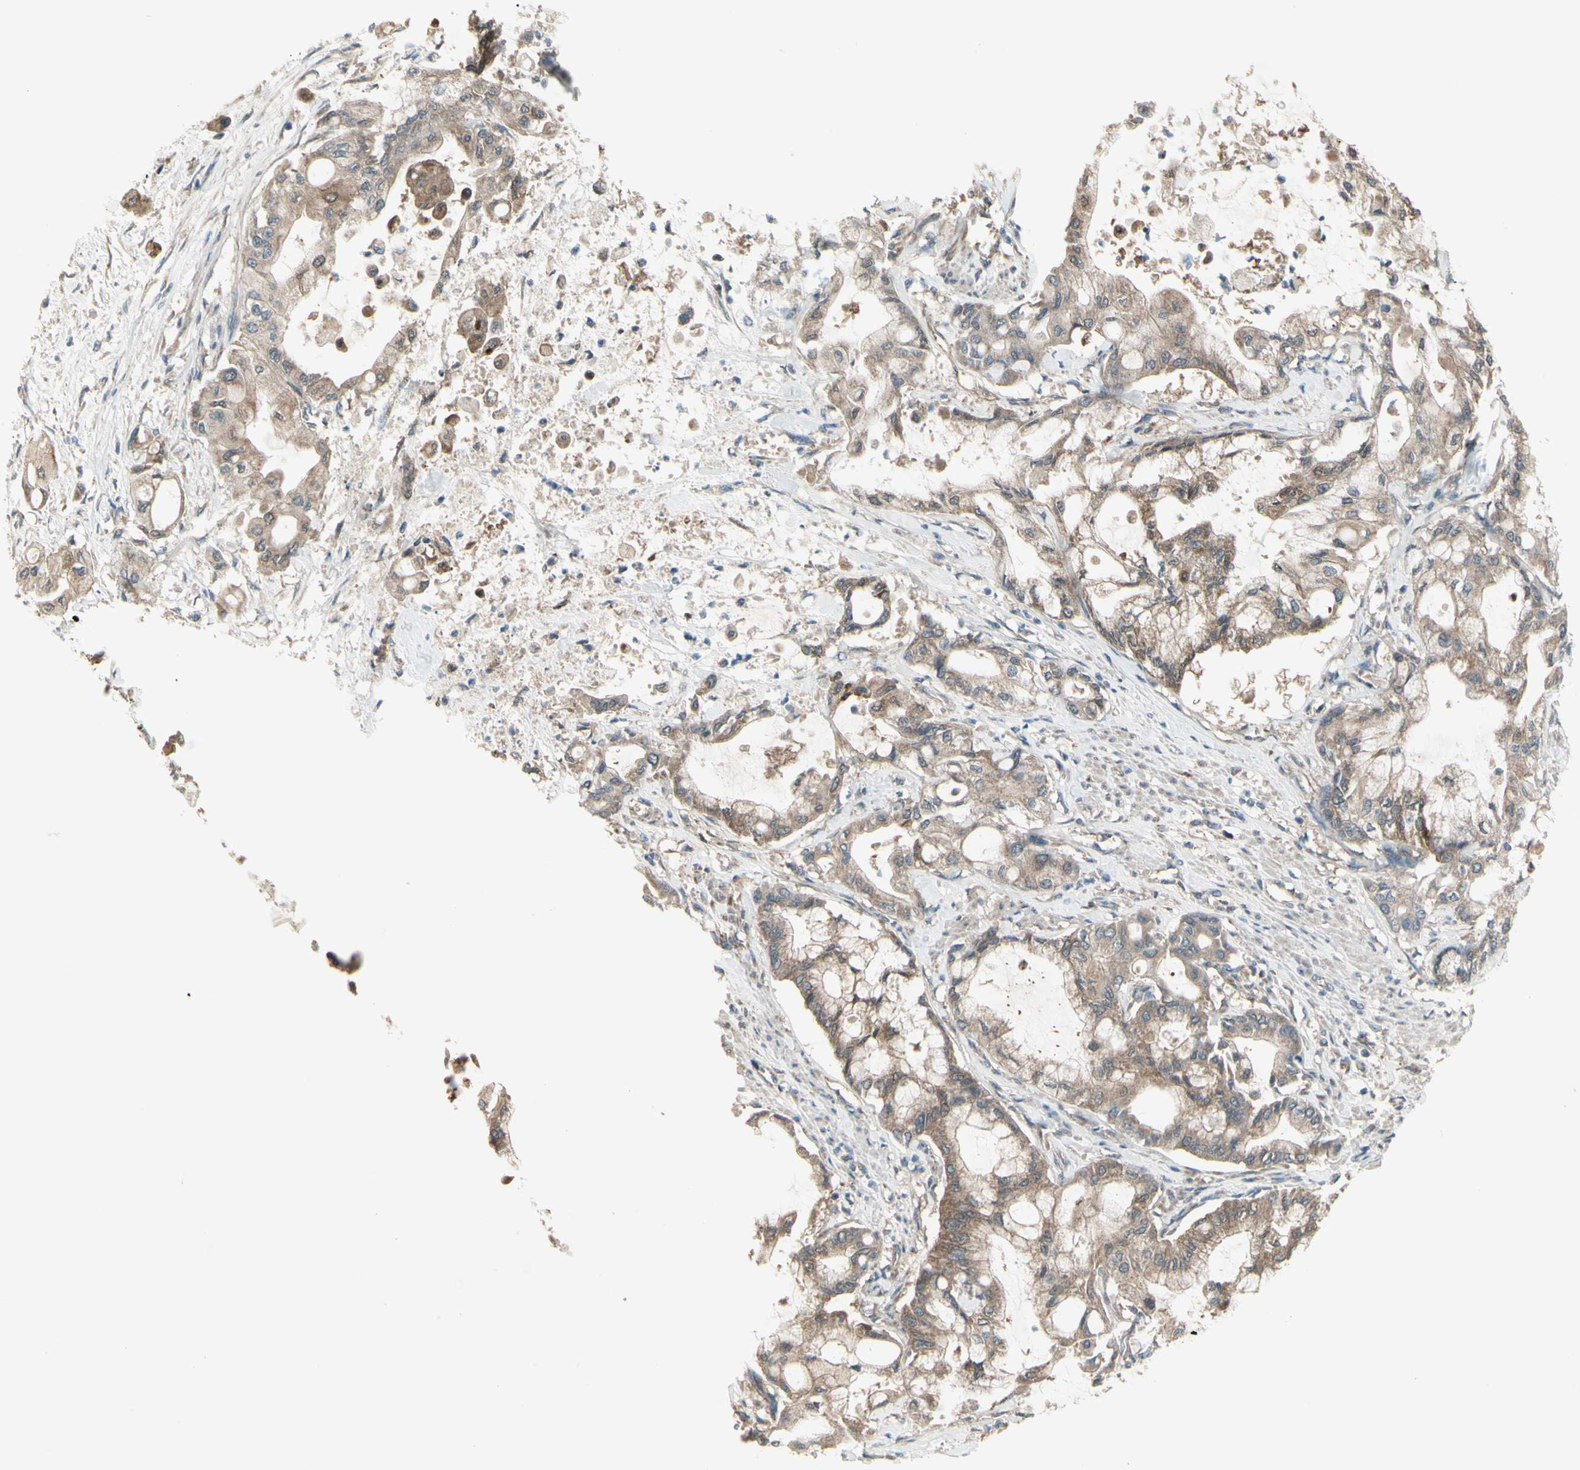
{"staining": {"intensity": "weak", "quantity": ">75%", "location": "cytoplasmic/membranous"}, "tissue": "pancreatic cancer", "cell_type": "Tumor cells", "image_type": "cancer", "snomed": [{"axis": "morphology", "description": "Adenocarcinoma, NOS"}, {"axis": "morphology", "description": "Adenocarcinoma, metastatic, NOS"}, {"axis": "topography", "description": "Lymph node"}, {"axis": "topography", "description": "Pancreas"}, {"axis": "topography", "description": "Duodenum"}], "caption": "Pancreatic cancer stained for a protein (brown) displays weak cytoplasmic/membranous positive expression in approximately >75% of tumor cells.", "gene": "NAXD", "patient": {"sex": "female", "age": 64}}